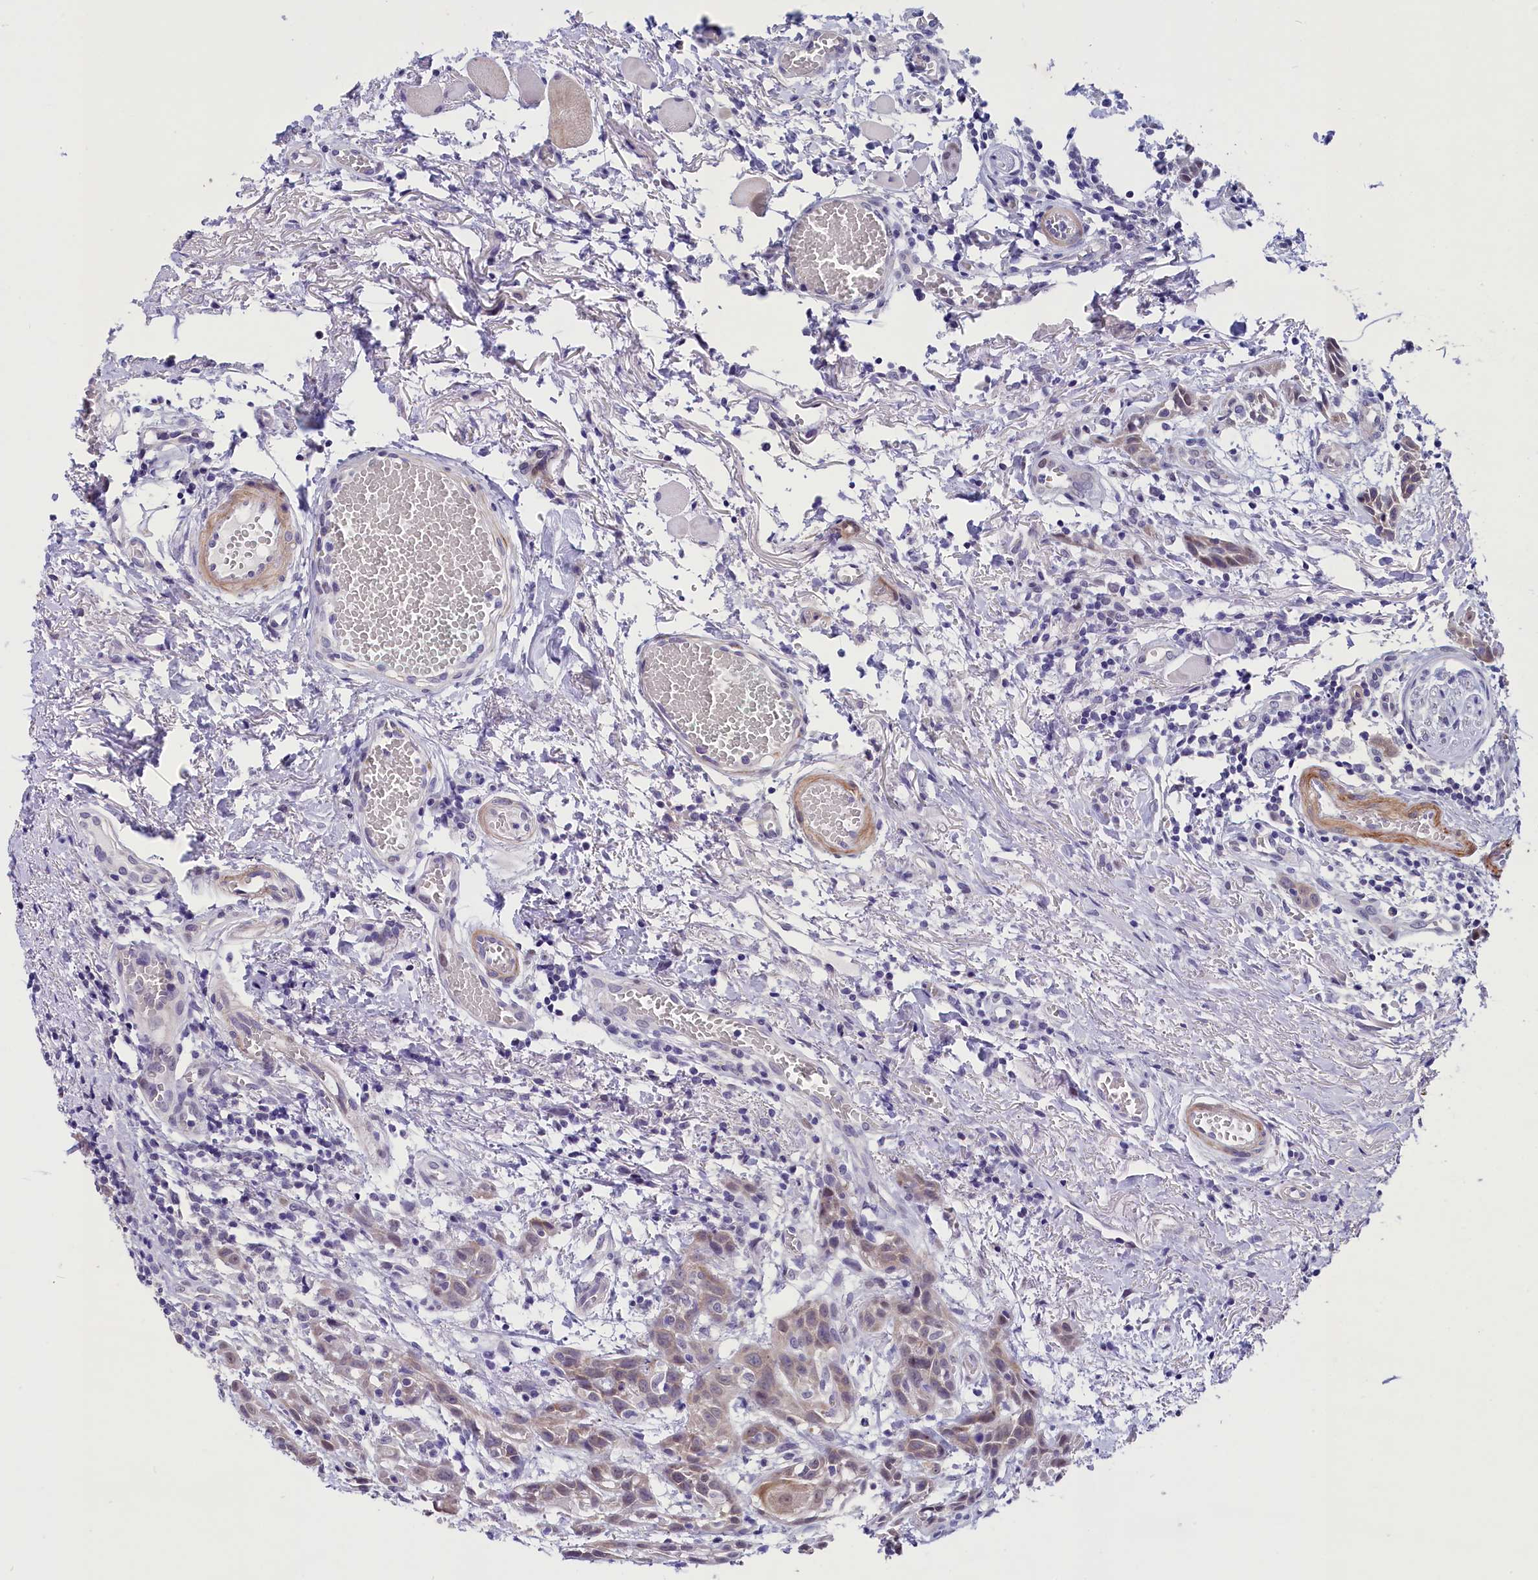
{"staining": {"intensity": "weak", "quantity": "25%-75%", "location": "cytoplasmic/membranous"}, "tissue": "head and neck cancer", "cell_type": "Tumor cells", "image_type": "cancer", "snomed": [{"axis": "morphology", "description": "Squamous cell carcinoma, NOS"}, {"axis": "topography", "description": "Oral tissue"}, {"axis": "topography", "description": "Head-Neck"}], "caption": "Human head and neck squamous cell carcinoma stained for a protein (brown) demonstrates weak cytoplasmic/membranous positive staining in about 25%-75% of tumor cells.", "gene": "SCD5", "patient": {"sex": "female", "age": 50}}